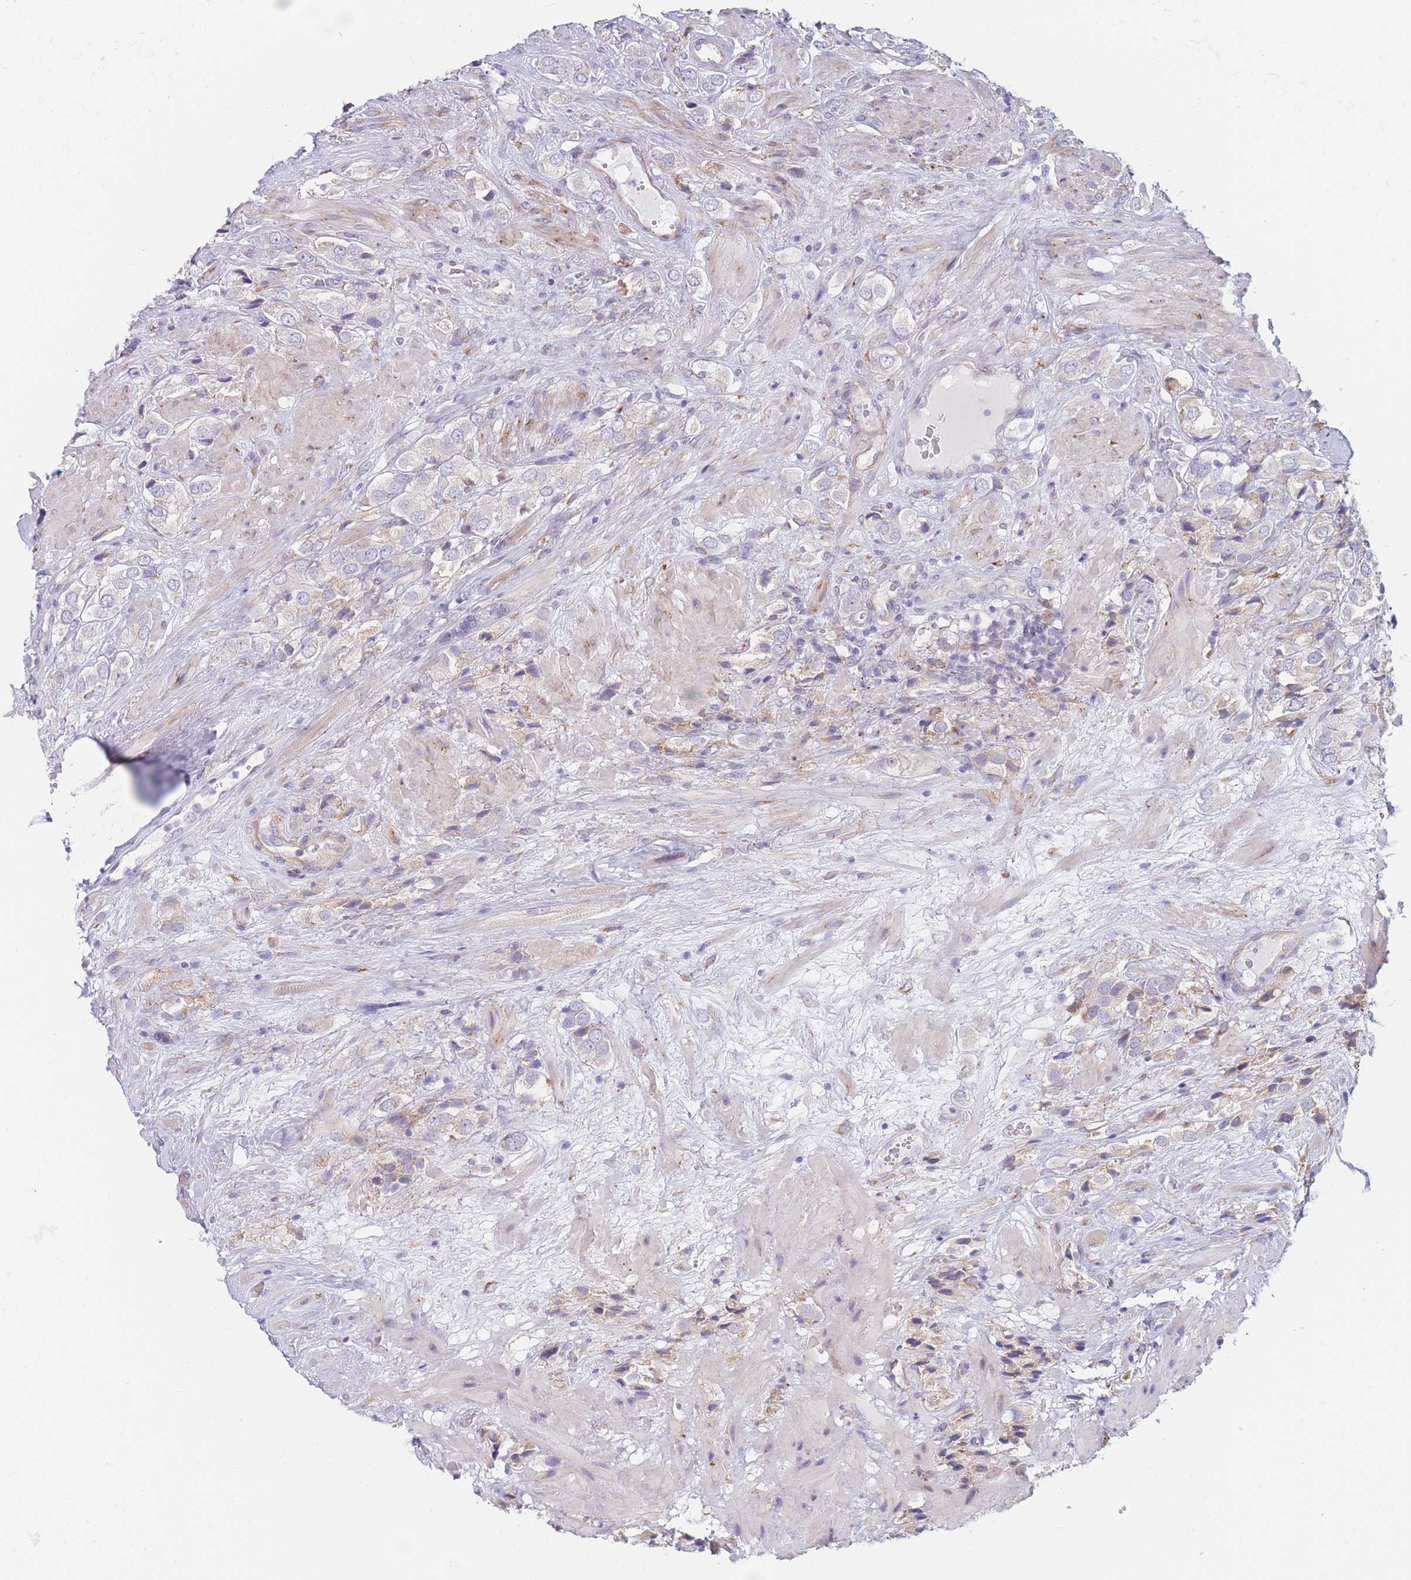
{"staining": {"intensity": "negative", "quantity": "none", "location": "none"}, "tissue": "prostate cancer", "cell_type": "Tumor cells", "image_type": "cancer", "snomed": [{"axis": "morphology", "description": "Adenocarcinoma, High grade"}, {"axis": "topography", "description": "Prostate and seminal vesicle, NOS"}], "caption": "Immunohistochemical staining of human prostate cancer displays no significant staining in tumor cells.", "gene": "AK9", "patient": {"sex": "male", "age": 64}}